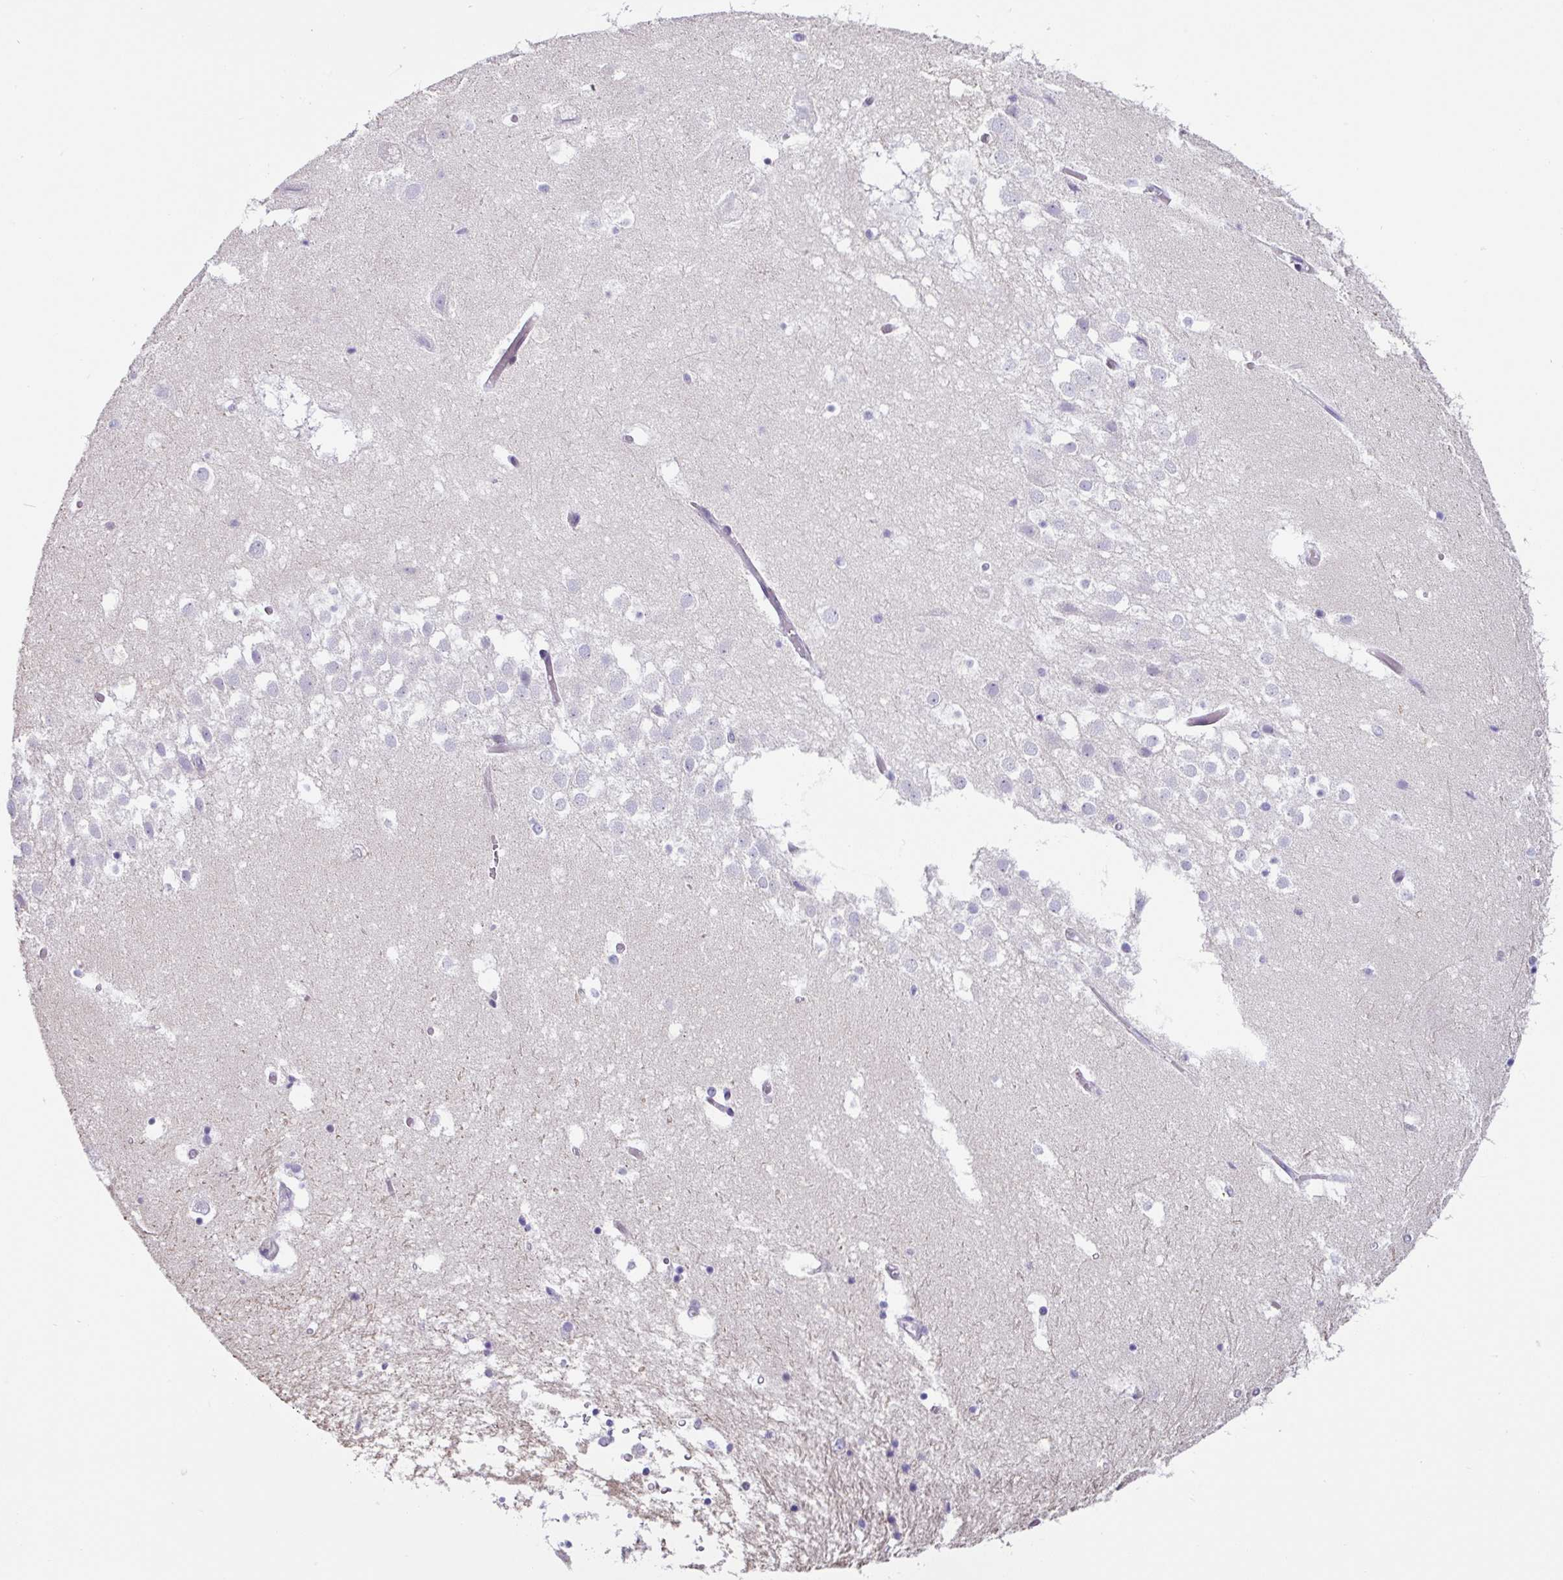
{"staining": {"intensity": "negative", "quantity": "none", "location": "none"}, "tissue": "hippocampus", "cell_type": "Glial cells", "image_type": "normal", "snomed": [{"axis": "morphology", "description": "Normal tissue, NOS"}, {"axis": "topography", "description": "Hippocampus"}], "caption": "A photomicrograph of hippocampus stained for a protein exhibits no brown staining in glial cells. The staining is performed using DAB brown chromogen with nuclei counter-stained in using hematoxylin.", "gene": "SH2D3C", "patient": {"sex": "female", "age": 52}}